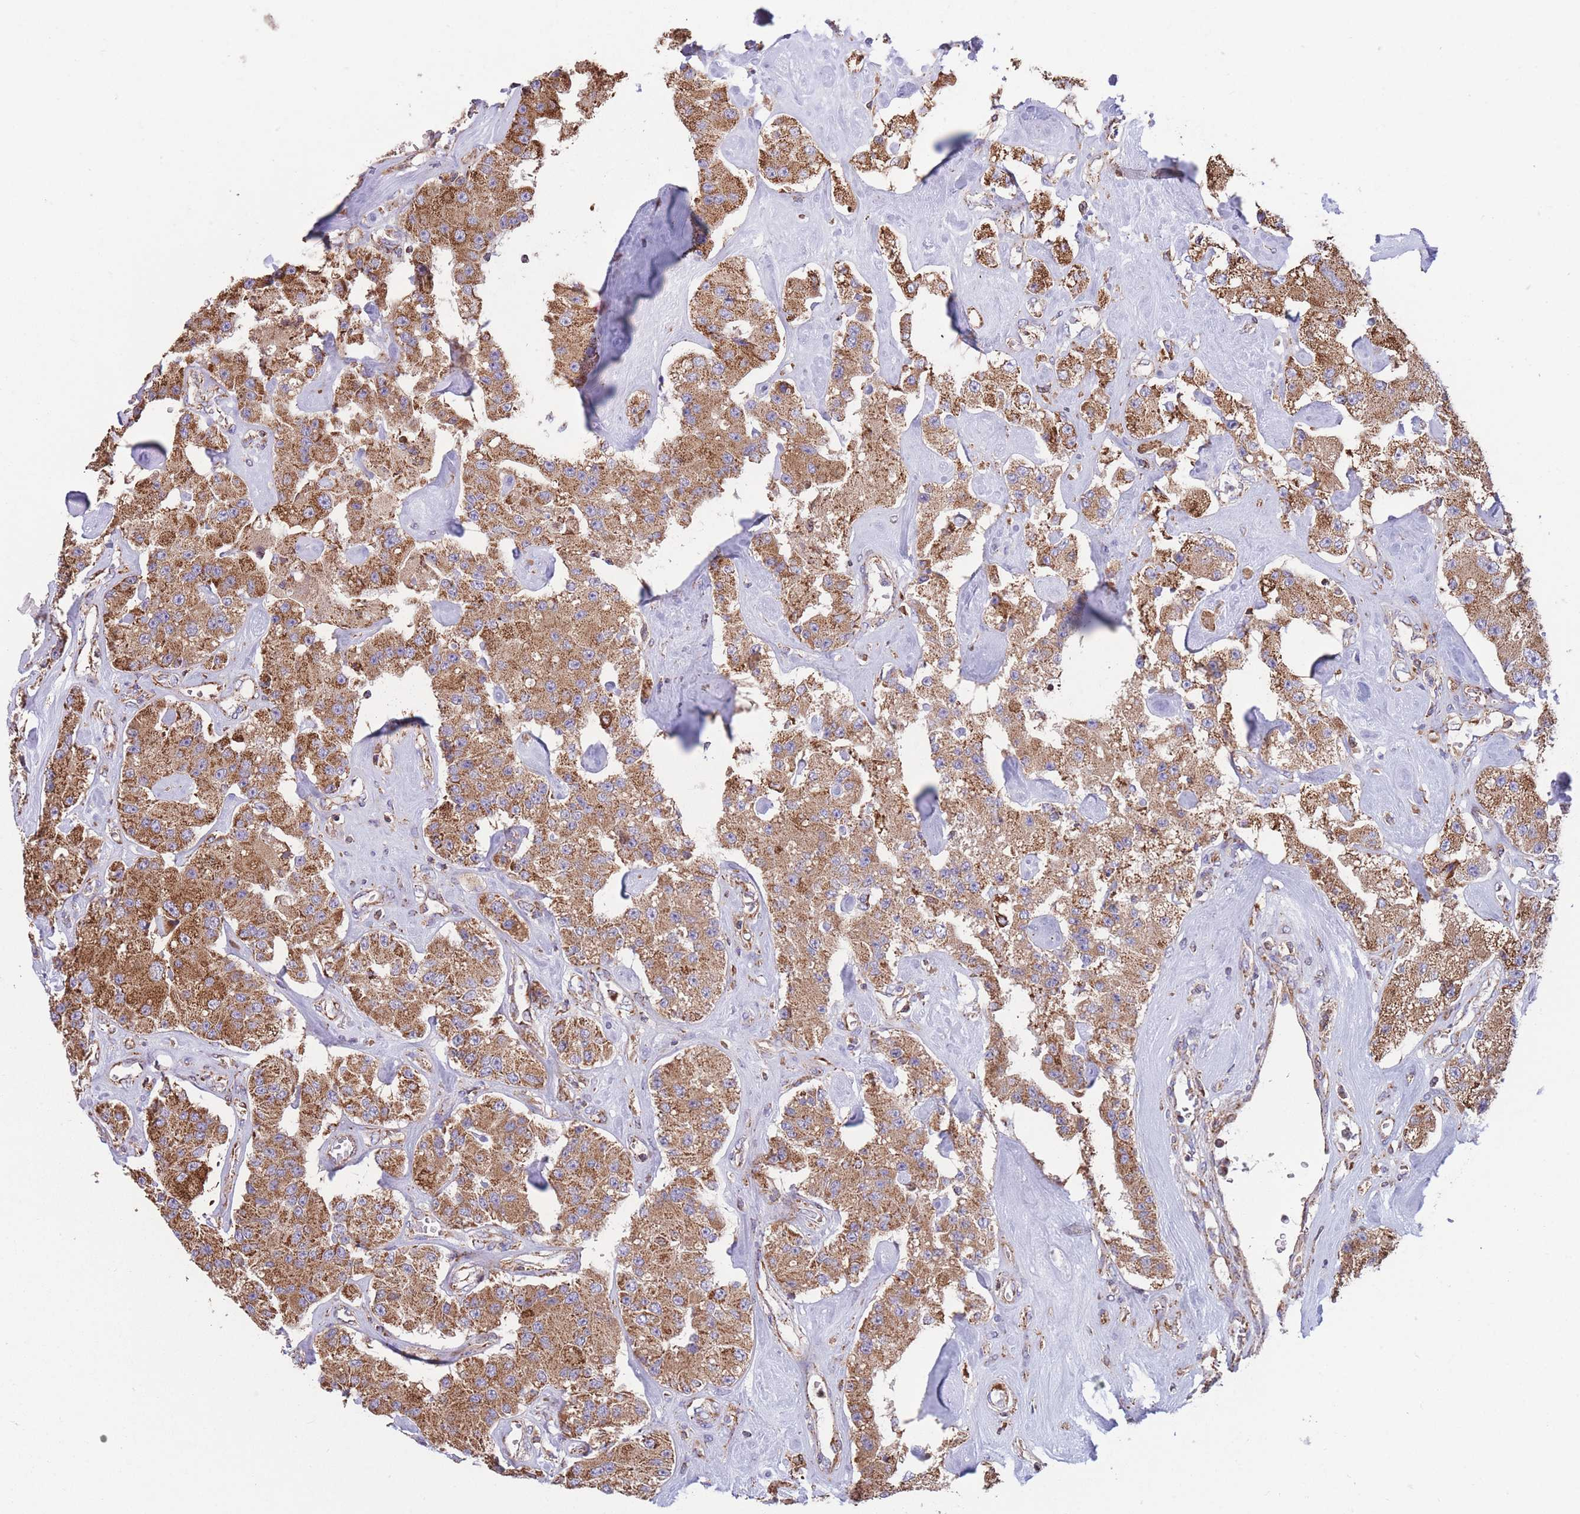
{"staining": {"intensity": "moderate", "quantity": ">75%", "location": "cytoplasmic/membranous"}, "tissue": "carcinoid", "cell_type": "Tumor cells", "image_type": "cancer", "snomed": [{"axis": "morphology", "description": "Carcinoid, malignant, NOS"}, {"axis": "topography", "description": "Pancreas"}], "caption": "IHC staining of carcinoid, which demonstrates medium levels of moderate cytoplasmic/membranous positivity in approximately >75% of tumor cells indicating moderate cytoplasmic/membranous protein staining. The staining was performed using DAB (3,3'-diaminobenzidine) (brown) for protein detection and nuclei were counterstained in hematoxylin (blue).", "gene": "FKBP8", "patient": {"sex": "male", "age": 41}}